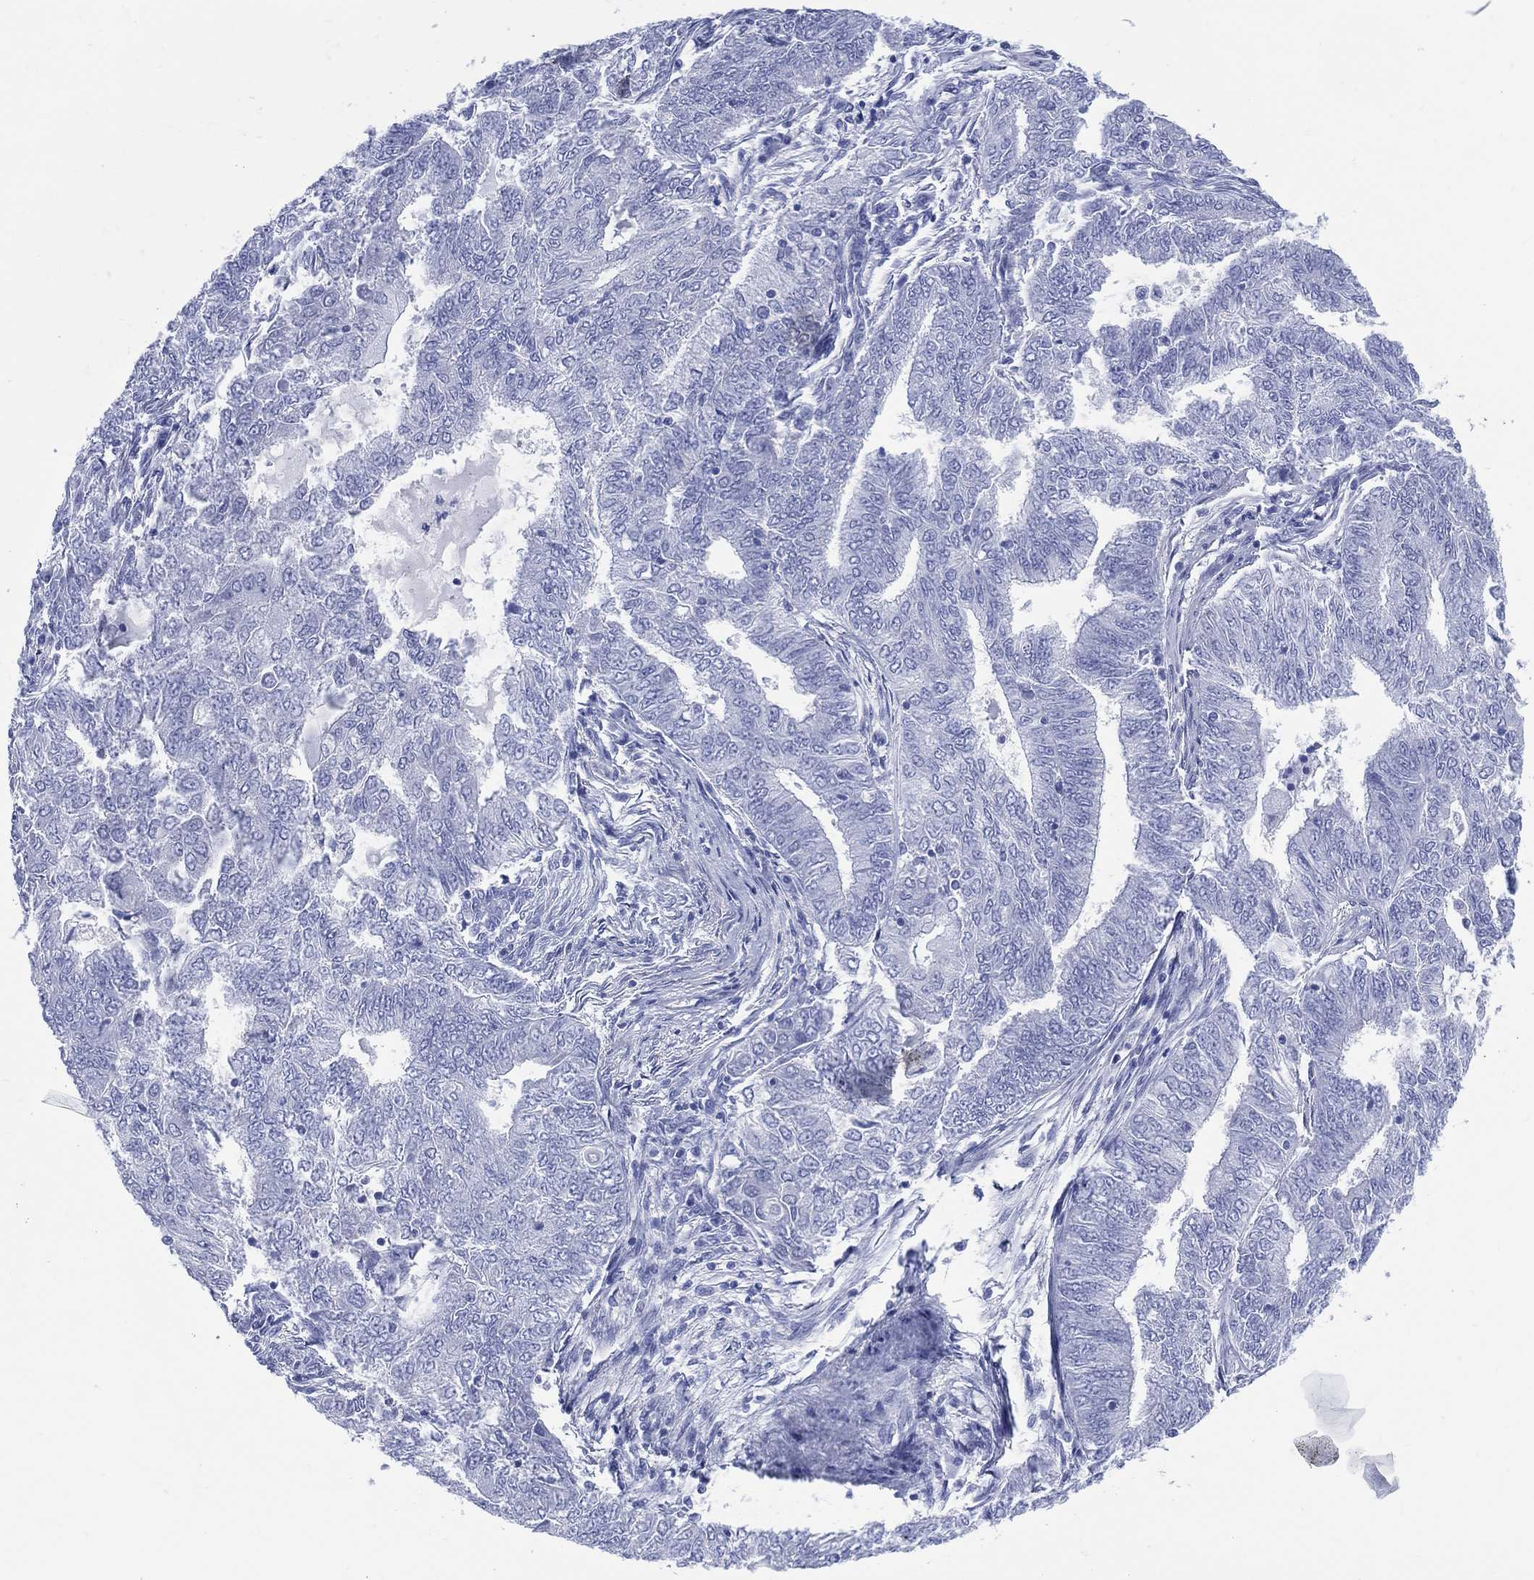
{"staining": {"intensity": "negative", "quantity": "none", "location": "none"}, "tissue": "endometrial cancer", "cell_type": "Tumor cells", "image_type": "cancer", "snomed": [{"axis": "morphology", "description": "Adenocarcinoma, NOS"}, {"axis": "topography", "description": "Endometrium"}], "caption": "Tumor cells show no significant staining in endometrial adenocarcinoma. (Brightfield microscopy of DAB (3,3'-diaminobenzidine) immunohistochemistry at high magnification).", "gene": "LRRD1", "patient": {"sex": "female", "age": 62}}